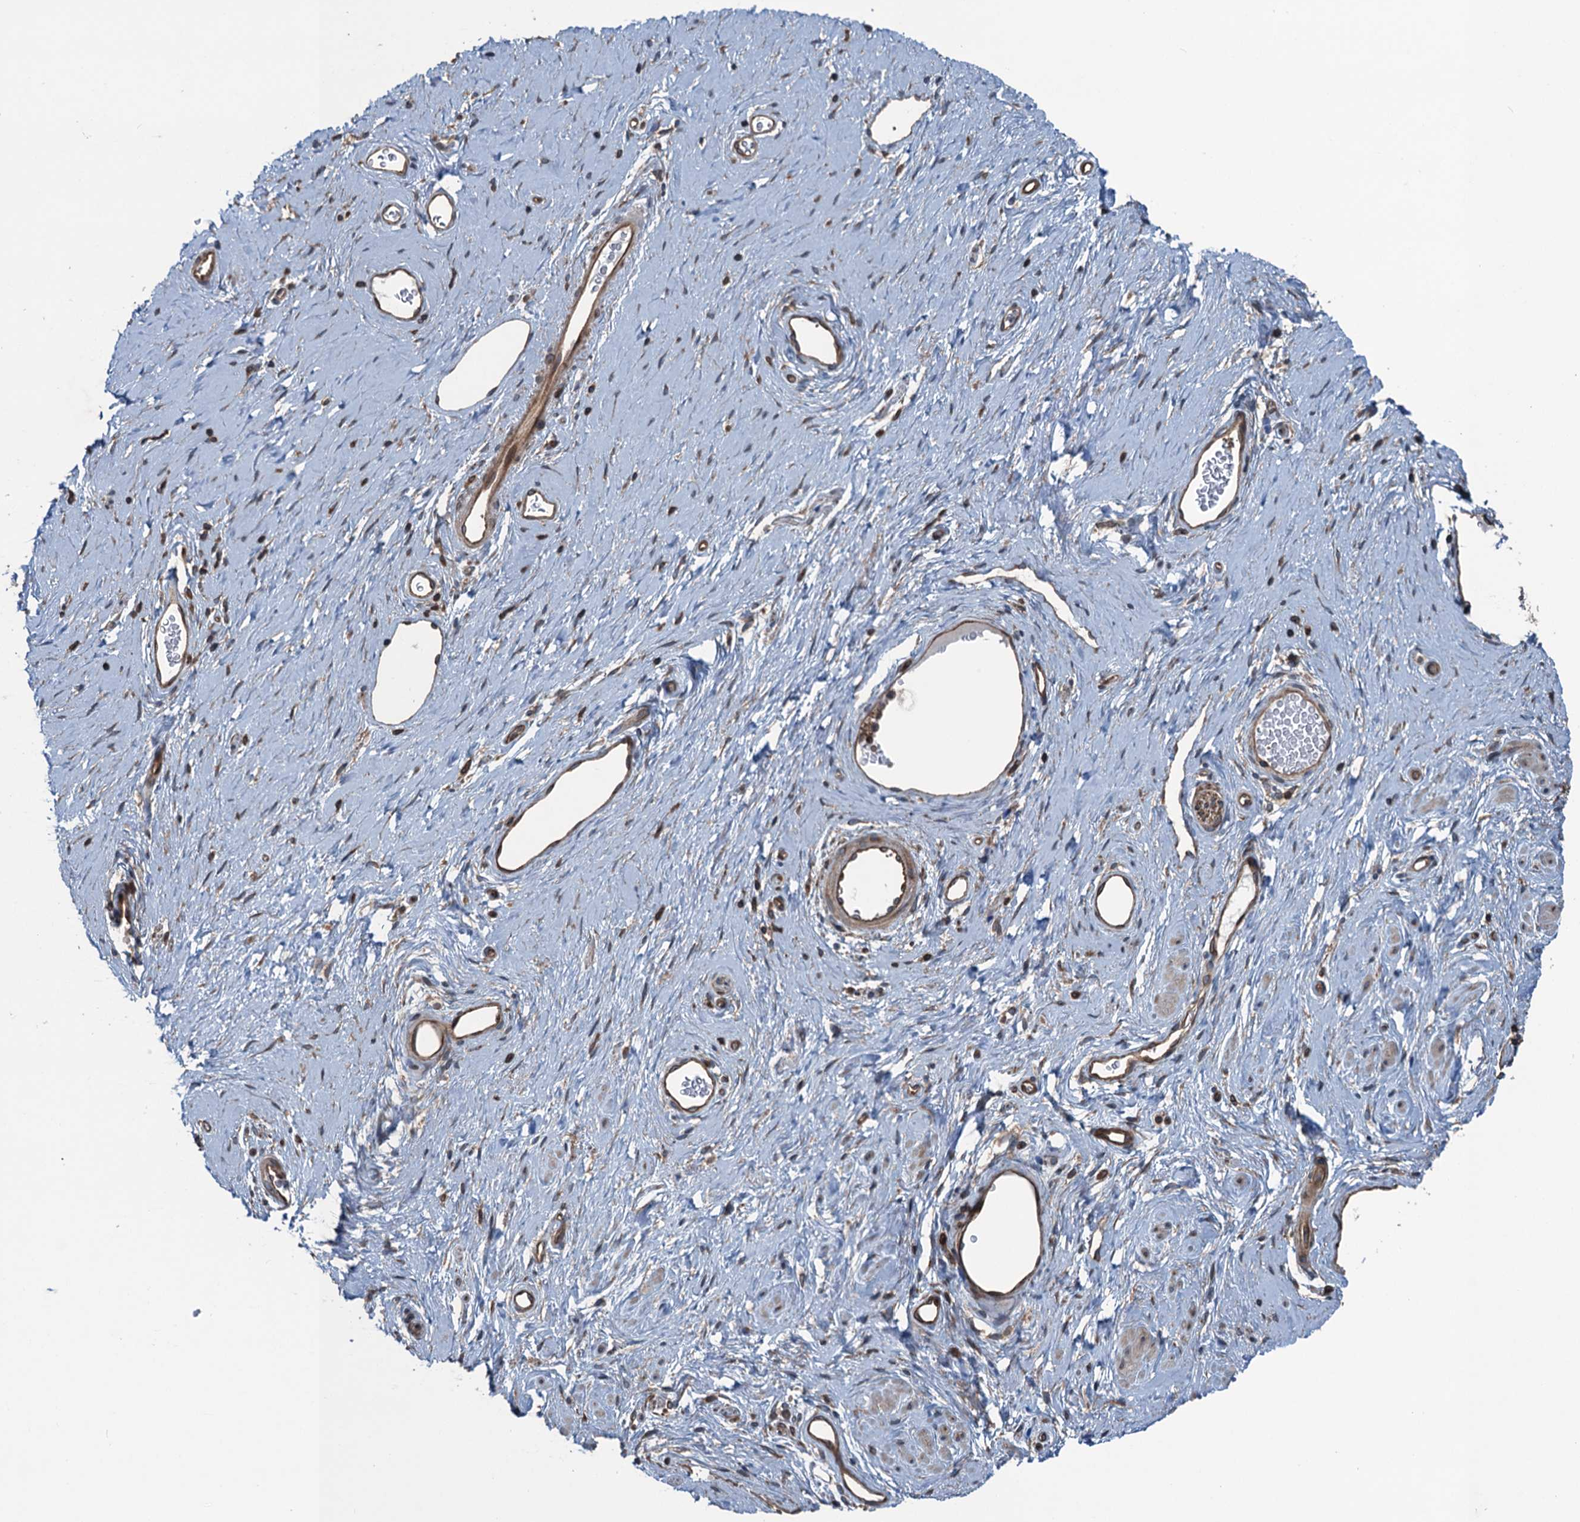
{"staining": {"intensity": "moderate", "quantity": "<25%", "location": "cytoplasmic/membranous"}, "tissue": "adipose tissue", "cell_type": "Adipocytes", "image_type": "normal", "snomed": [{"axis": "morphology", "description": "Normal tissue, NOS"}, {"axis": "morphology", "description": "Adenocarcinoma, NOS"}, {"axis": "topography", "description": "Rectum"}, {"axis": "topography", "description": "Vagina"}, {"axis": "topography", "description": "Peripheral nerve tissue"}], "caption": "Approximately <25% of adipocytes in benign human adipose tissue show moderate cytoplasmic/membranous protein expression as visualized by brown immunohistochemical staining.", "gene": "TRAPPC8", "patient": {"sex": "female", "age": 71}}